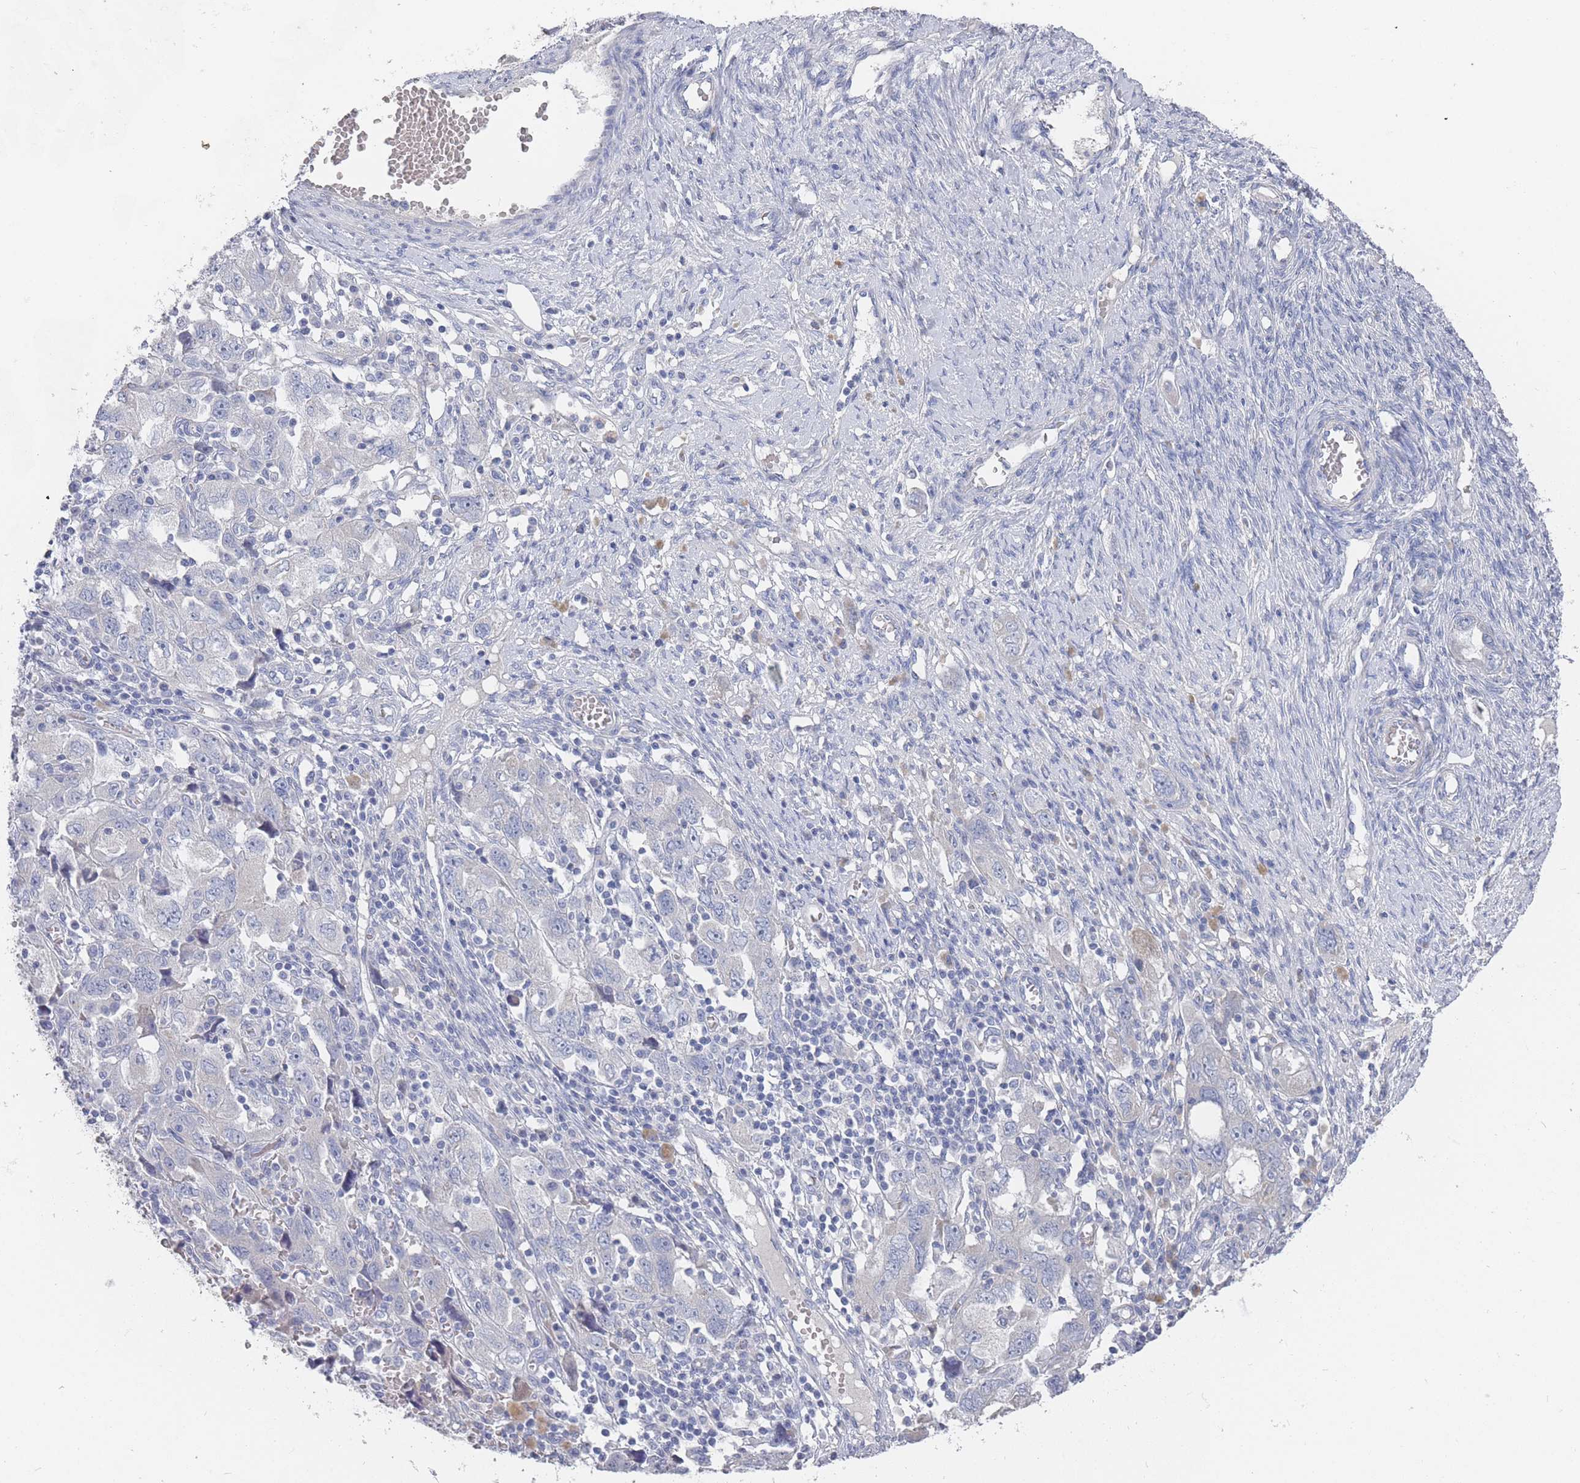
{"staining": {"intensity": "negative", "quantity": "none", "location": "none"}, "tissue": "ovarian cancer", "cell_type": "Tumor cells", "image_type": "cancer", "snomed": [{"axis": "morphology", "description": "Carcinoma, NOS"}, {"axis": "morphology", "description": "Cystadenocarcinoma, serous, NOS"}, {"axis": "topography", "description": "Ovary"}], "caption": "Tumor cells show no significant positivity in ovarian carcinoma. The staining was performed using DAB (3,3'-diaminobenzidine) to visualize the protein expression in brown, while the nuclei were stained in blue with hematoxylin (Magnification: 20x).", "gene": "ACAD11", "patient": {"sex": "female", "age": 69}}